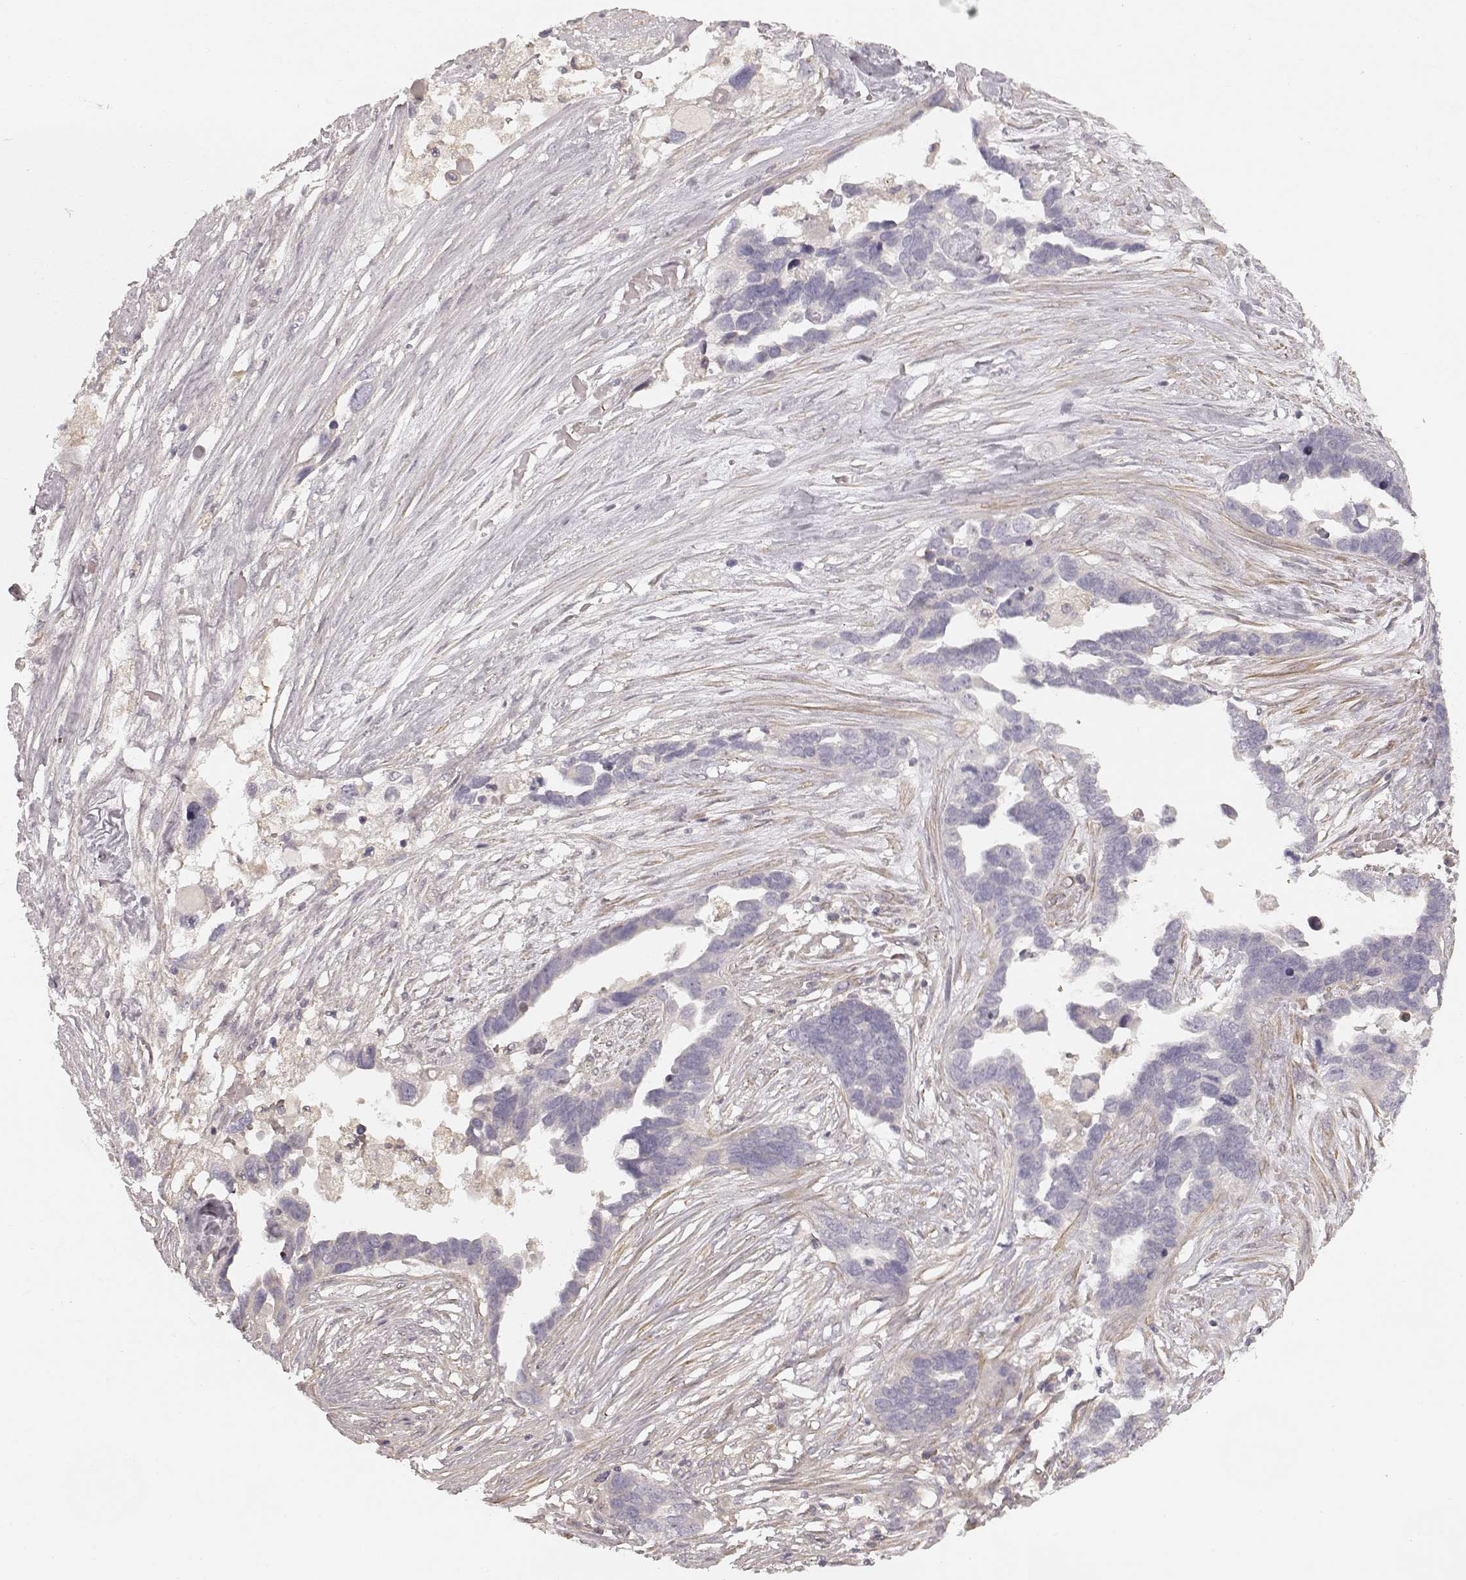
{"staining": {"intensity": "negative", "quantity": "none", "location": "none"}, "tissue": "ovarian cancer", "cell_type": "Tumor cells", "image_type": "cancer", "snomed": [{"axis": "morphology", "description": "Cystadenocarcinoma, serous, NOS"}, {"axis": "topography", "description": "Ovary"}], "caption": "The IHC photomicrograph has no significant staining in tumor cells of serous cystadenocarcinoma (ovarian) tissue.", "gene": "KCNJ9", "patient": {"sex": "female", "age": 54}}